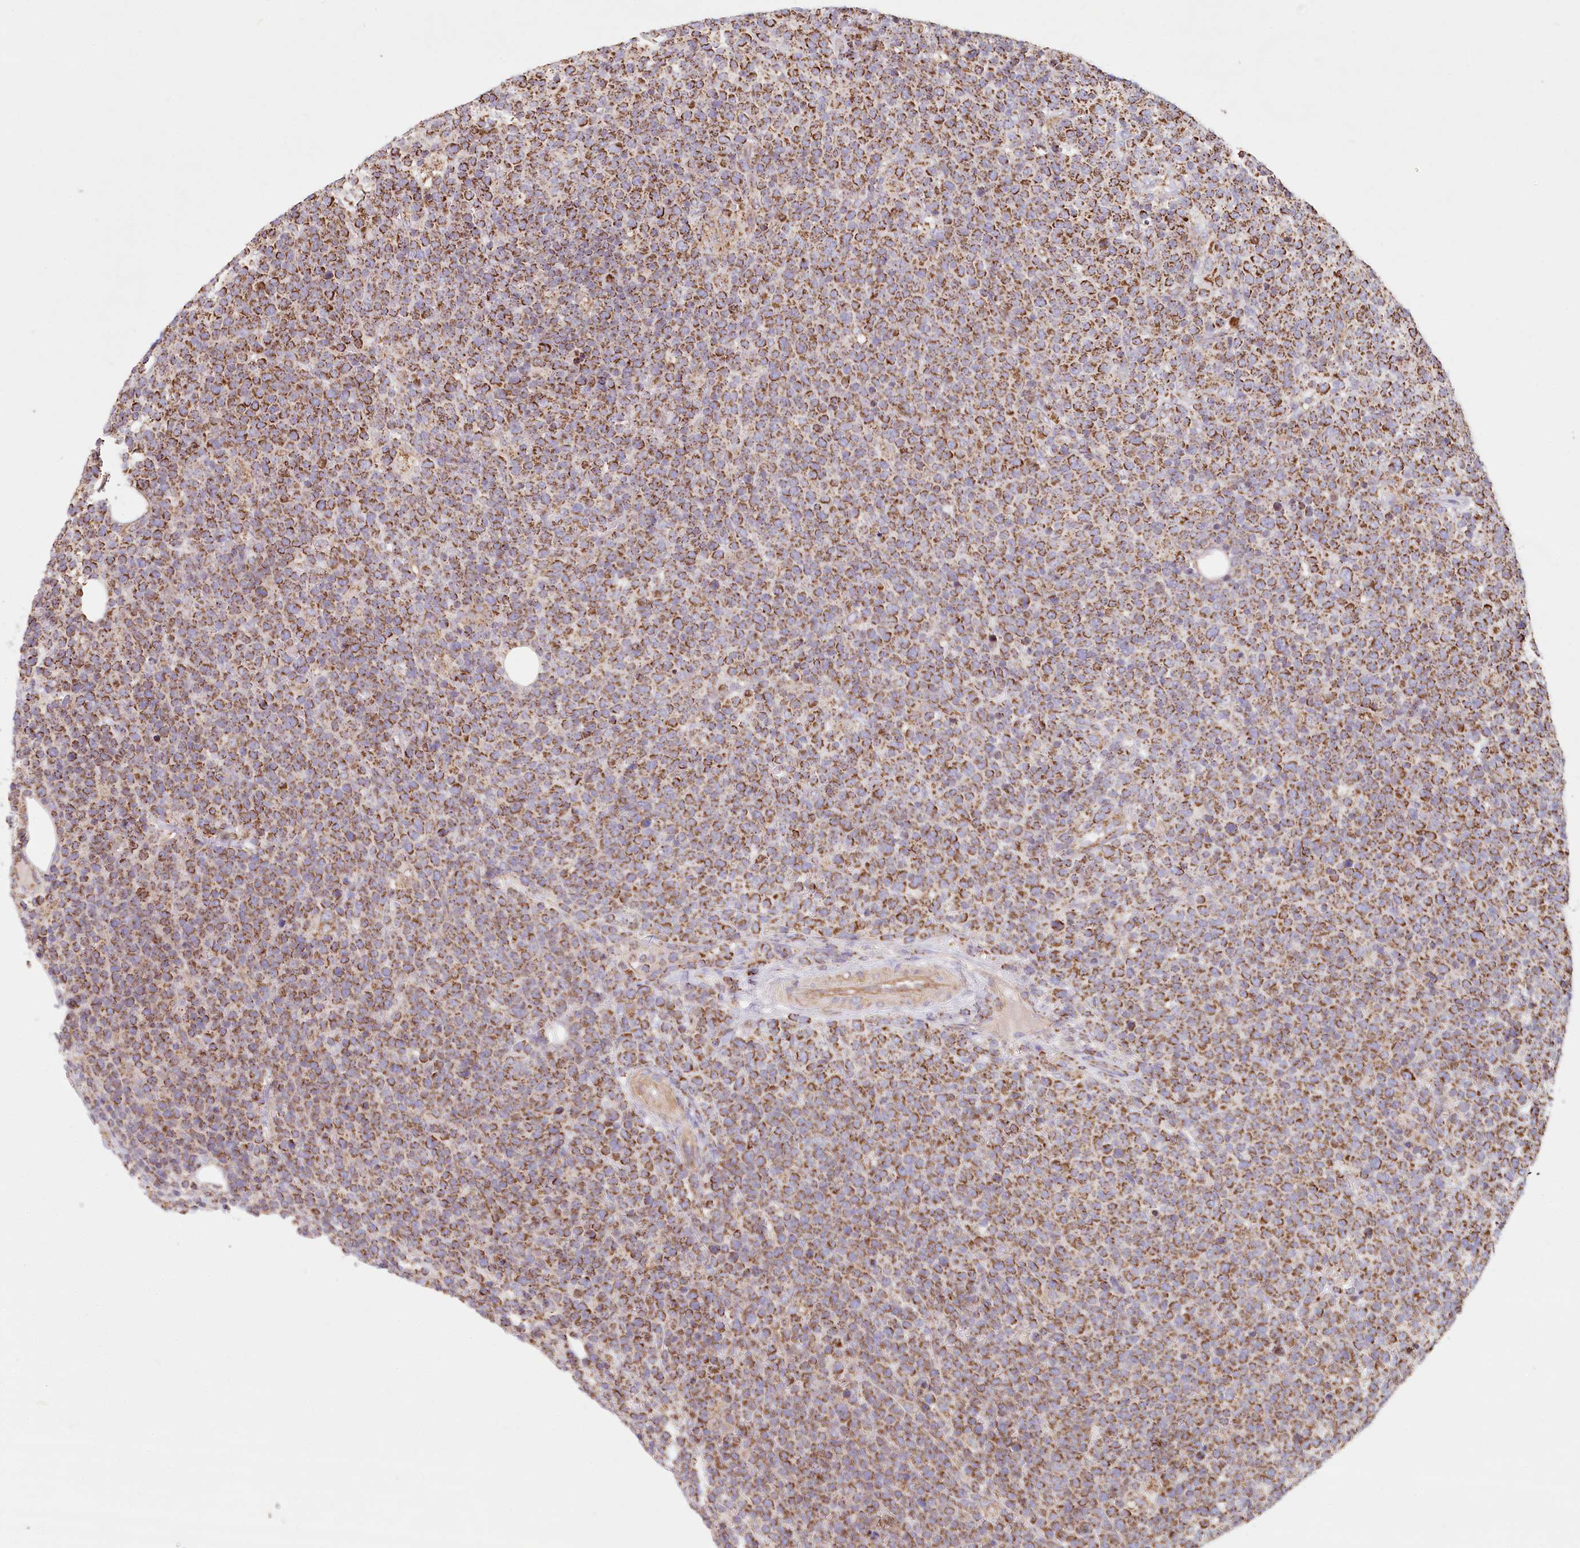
{"staining": {"intensity": "strong", "quantity": ">75%", "location": "cytoplasmic/membranous"}, "tissue": "lymphoma", "cell_type": "Tumor cells", "image_type": "cancer", "snomed": [{"axis": "morphology", "description": "Malignant lymphoma, non-Hodgkin's type, High grade"}, {"axis": "topography", "description": "Lymph node"}], "caption": "This is an image of immunohistochemistry staining of malignant lymphoma, non-Hodgkin's type (high-grade), which shows strong positivity in the cytoplasmic/membranous of tumor cells.", "gene": "UMPS", "patient": {"sex": "male", "age": 61}}